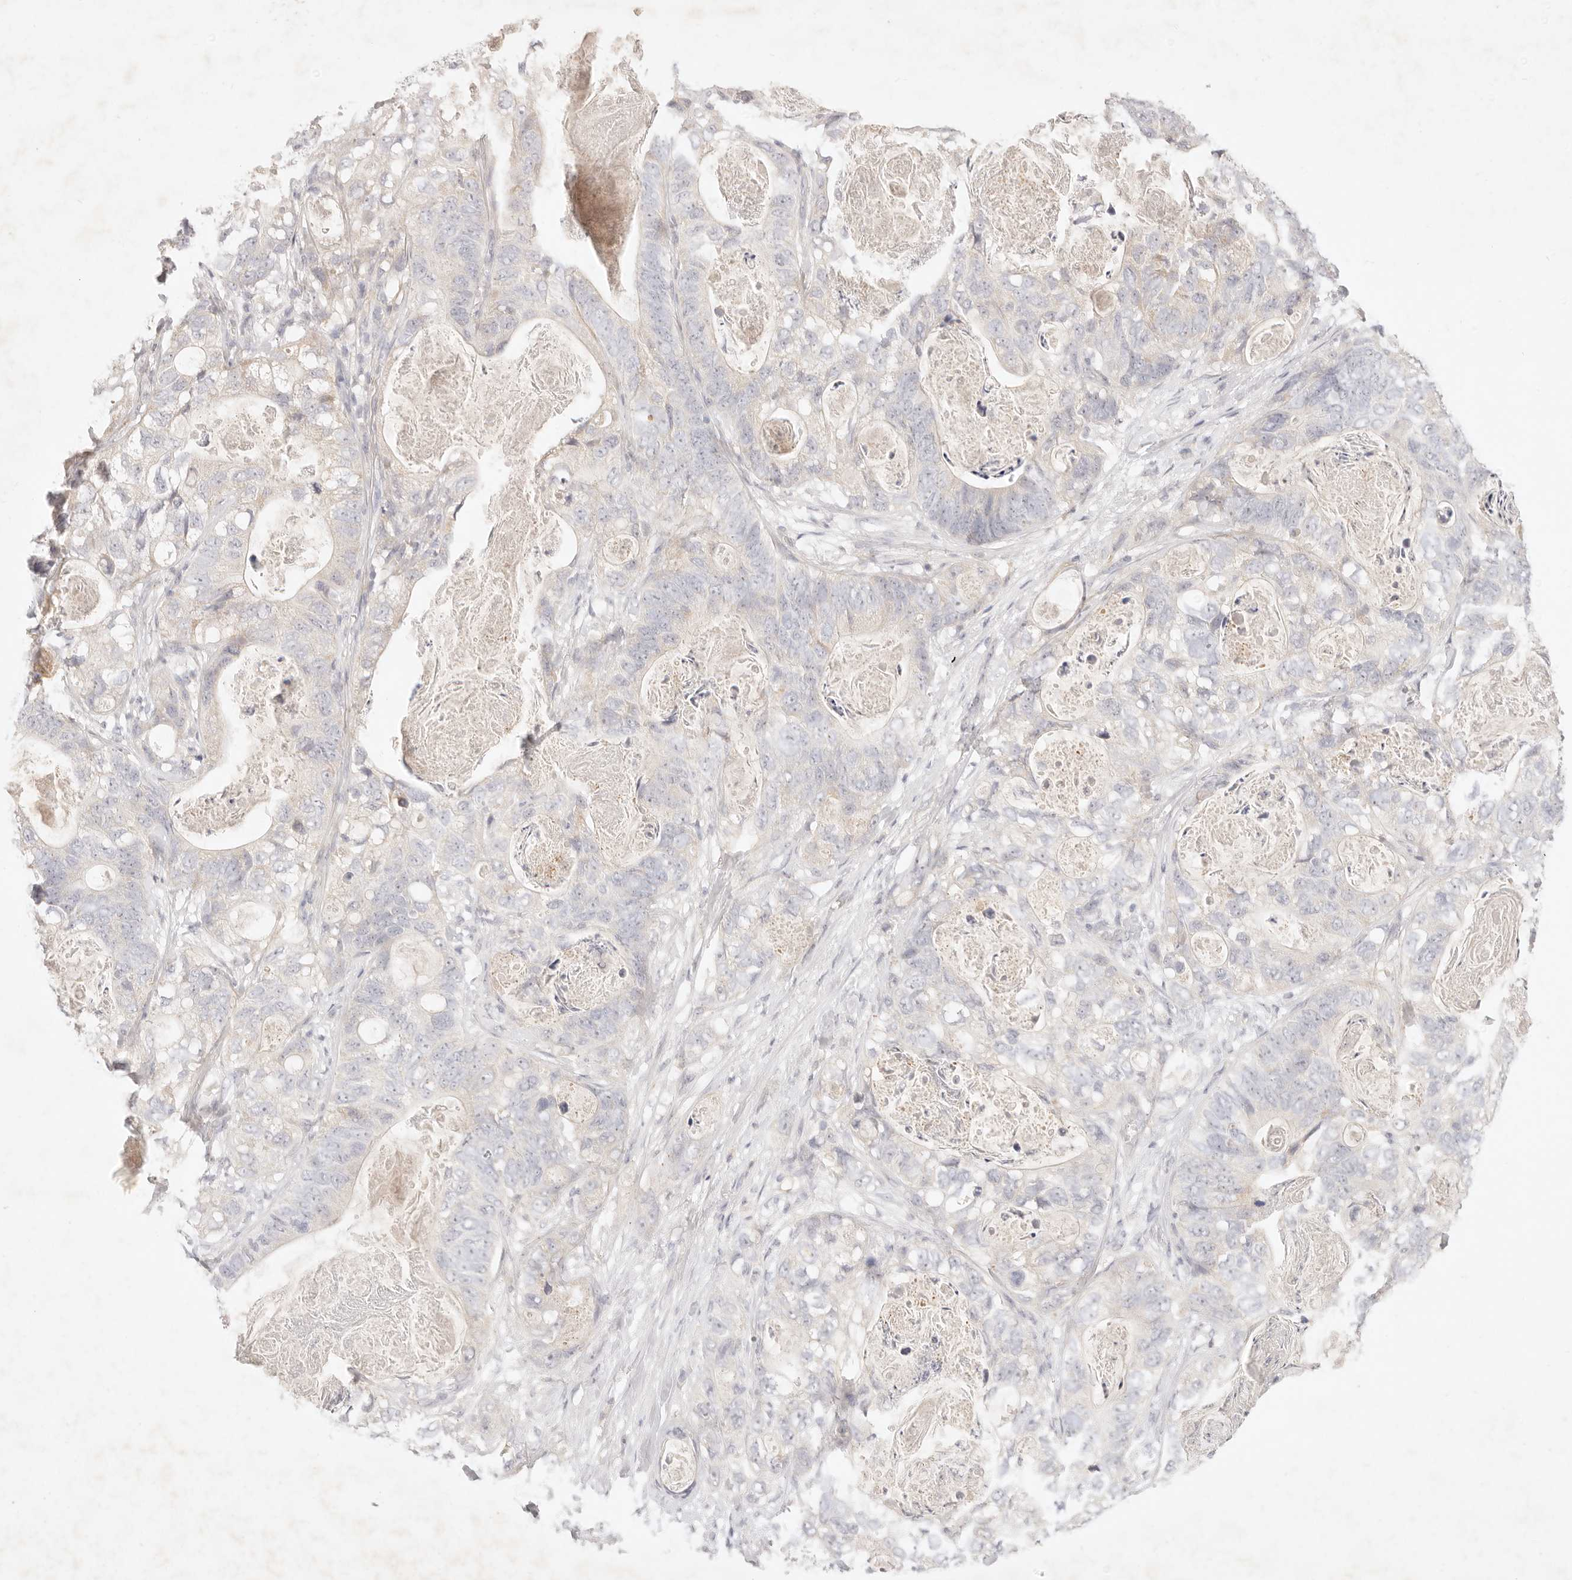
{"staining": {"intensity": "negative", "quantity": "none", "location": "none"}, "tissue": "stomach cancer", "cell_type": "Tumor cells", "image_type": "cancer", "snomed": [{"axis": "morphology", "description": "Normal tissue, NOS"}, {"axis": "morphology", "description": "Adenocarcinoma, NOS"}, {"axis": "topography", "description": "Stomach"}], "caption": "Stomach cancer was stained to show a protein in brown. There is no significant expression in tumor cells.", "gene": "GPR84", "patient": {"sex": "female", "age": 89}}